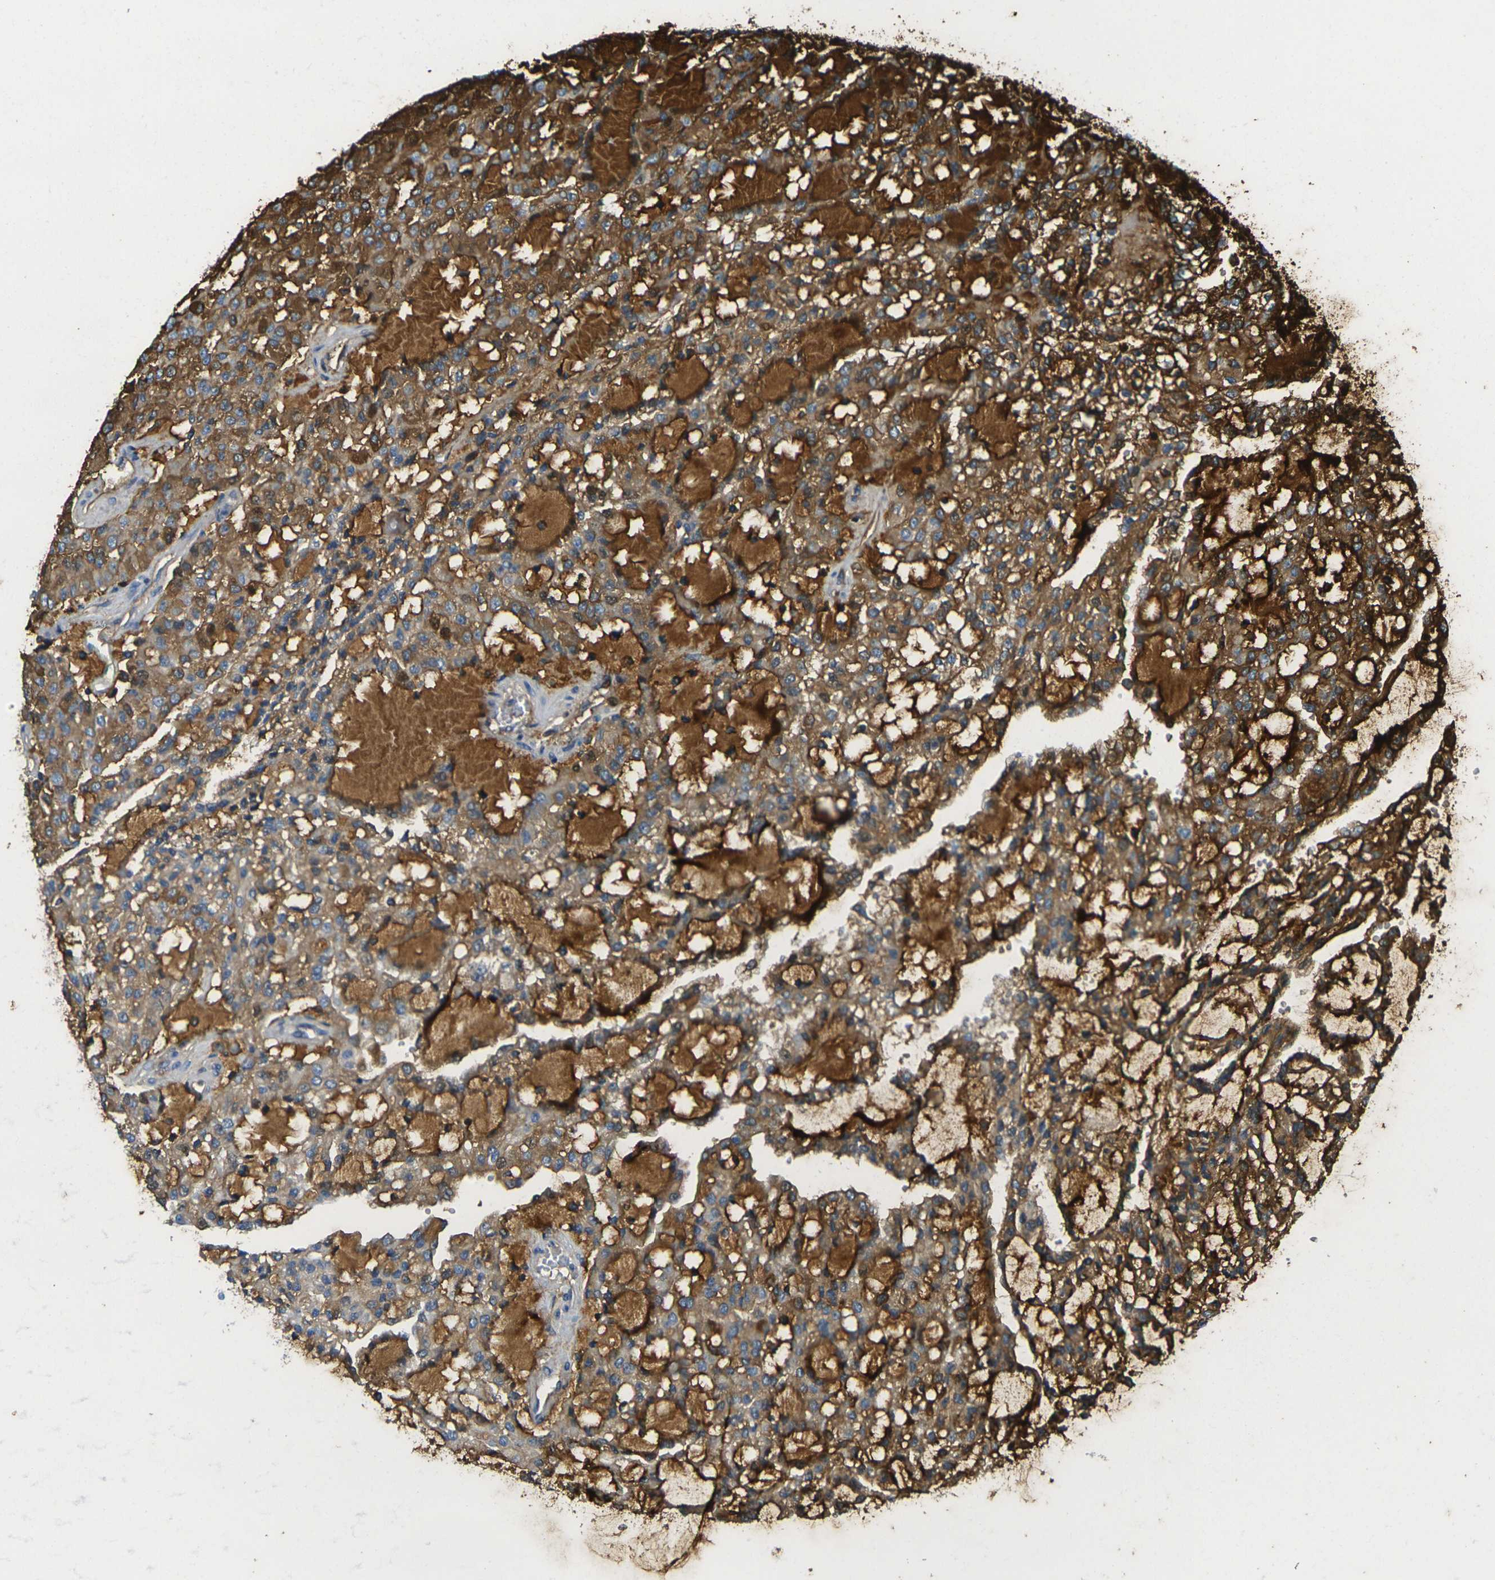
{"staining": {"intensity": "moderate", "quantity": ">75%", "location": "cytoplasmic/membranous"}, "tissue": "renal cancer", "cell_type": "Tumor cells", "image_type": "cancer", "snomed": [{"axis": "morphology", "description": "Adenocarcinoma, NOS"}, {"axis": "topography", "description": "Kidney"}], "caption": "Brown immunohistochemical staining in human adenocarcinoma (renal) reveals moderate cytoplasmic/membranous staining in approximately >75% of tumor cells. The staining was performed using DAB to visualize the protein expression in brown, while the nuclei were stained in blue with hematoxylin (Magnification: 20x).", "gene": "PLCD1", "patient": {"sex": "male", "age": 63}}